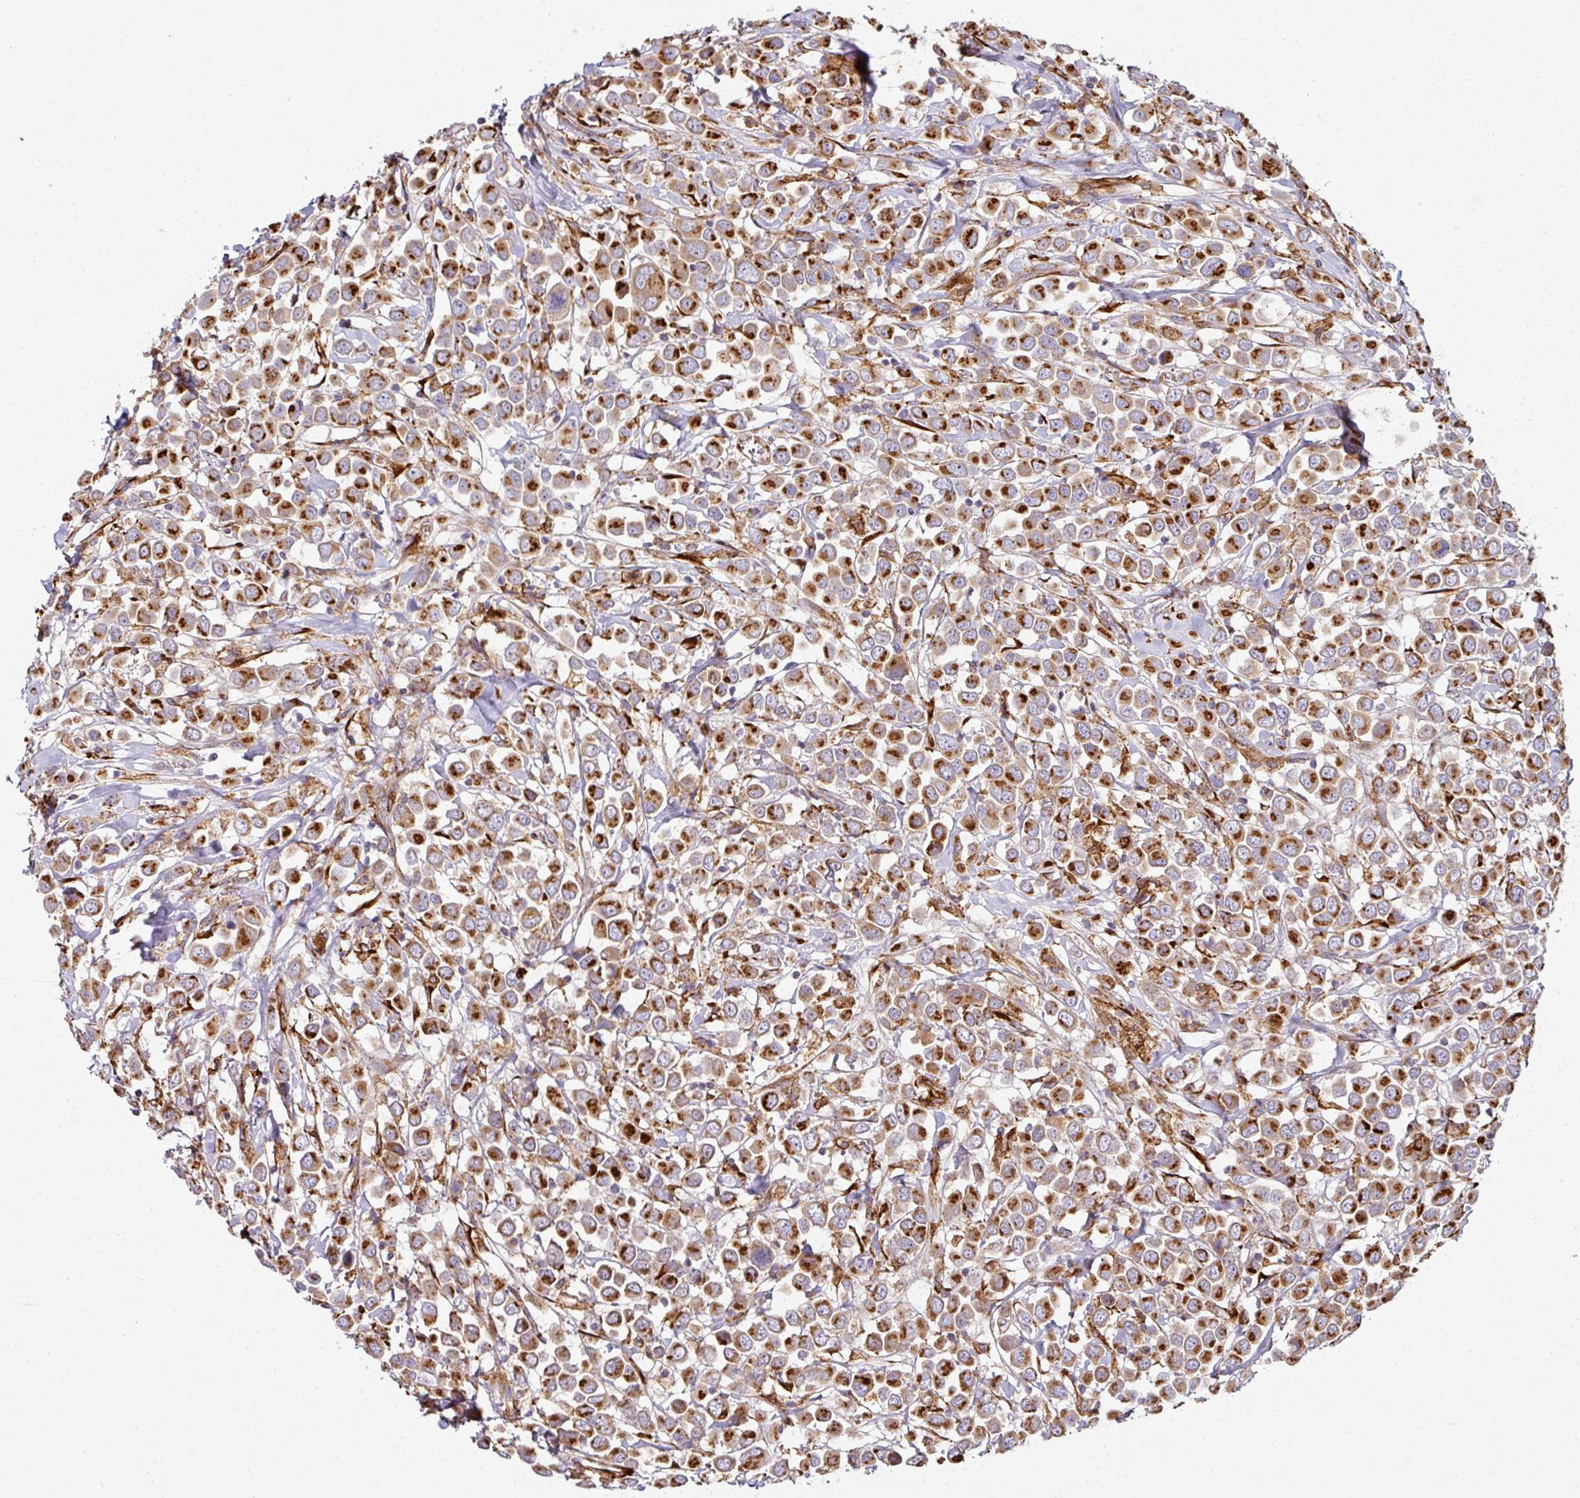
{"staining": {"intensity": "strong", "quantity": ">75%", "location": "cytoplasmic/membranous"}, "tissue": "breast cancer", "cell_type": "Tumor cells", "image_type": "cancer", "snomed": [{"axis": "morphology", "description": "Duct carcinoma"}, {"axis": "topography", "description": "Breast"}], "caption": "Immunohistochemical staining of breast cancer (infiltrating ductal carcinoma) reveals high levels of strong cytoplasmic/membranous positivity in about >75% of tumor cells. Nuclei are stained in blue.", "gene": "ZNF268", "patient": {"sex": "female", "age": 61}}